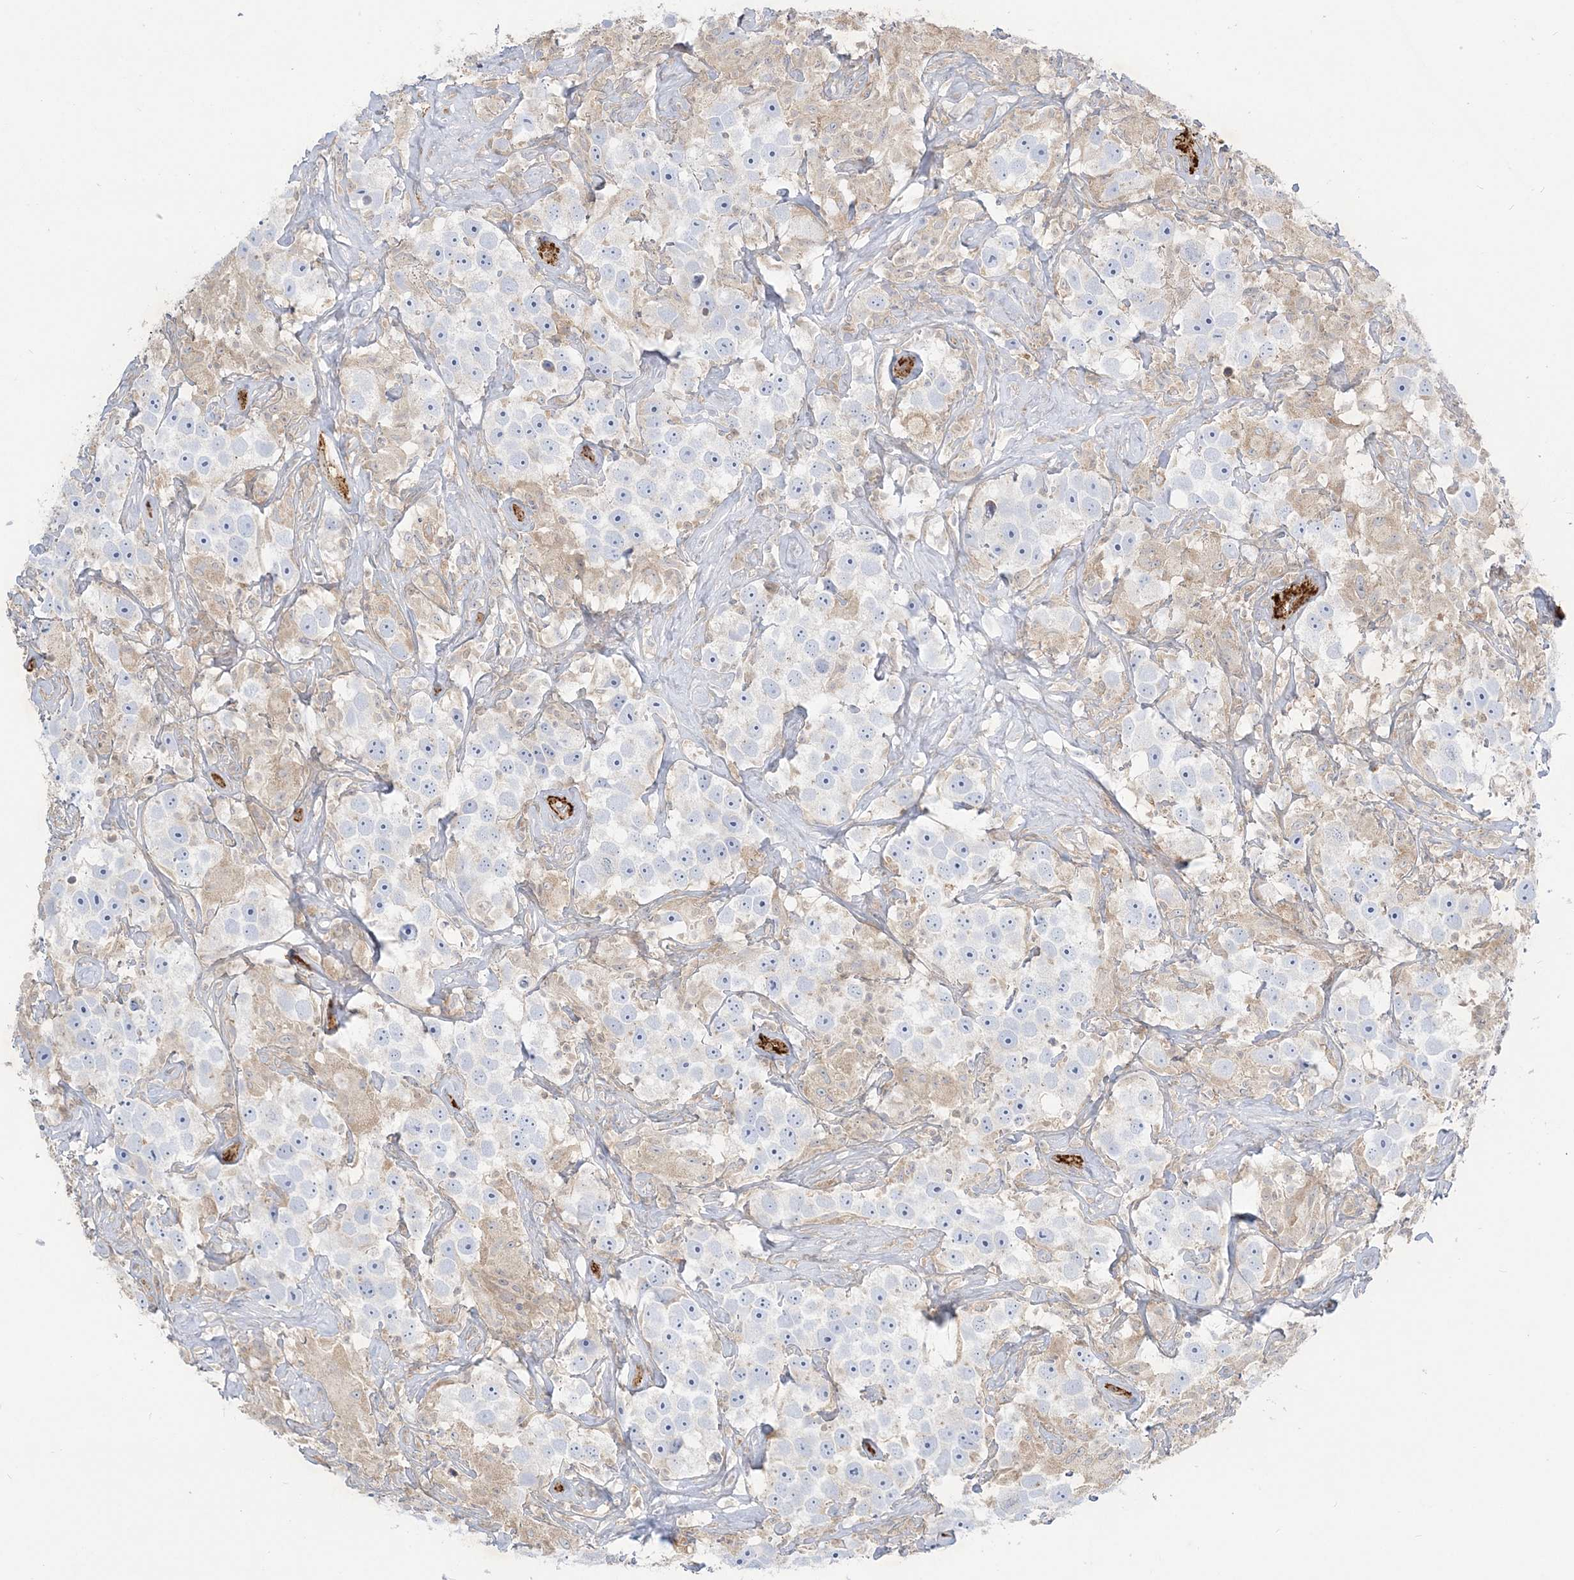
{"staining": {"intensity": "negative", "quantity": "none", "location": "none"}, "tissue": "testis cancer", "cell_type": "Tumor cells", "image_type": "cancer", "snomed": [{"axis": "morphology", "description": "Seminoma, NOS"}, {"axis": "topography", "description": "Testis"}], "caption": "IHC micrograph of neoplastic tissue: testis seminoma stained with DAB (3,3'-diaminobenzidine) shows no significant protein expression in tumor cells. (IHC, brightfield microscopy, high magnification).", "gene": "INPP1", "patient": {"sex": "male", "age": 49}}